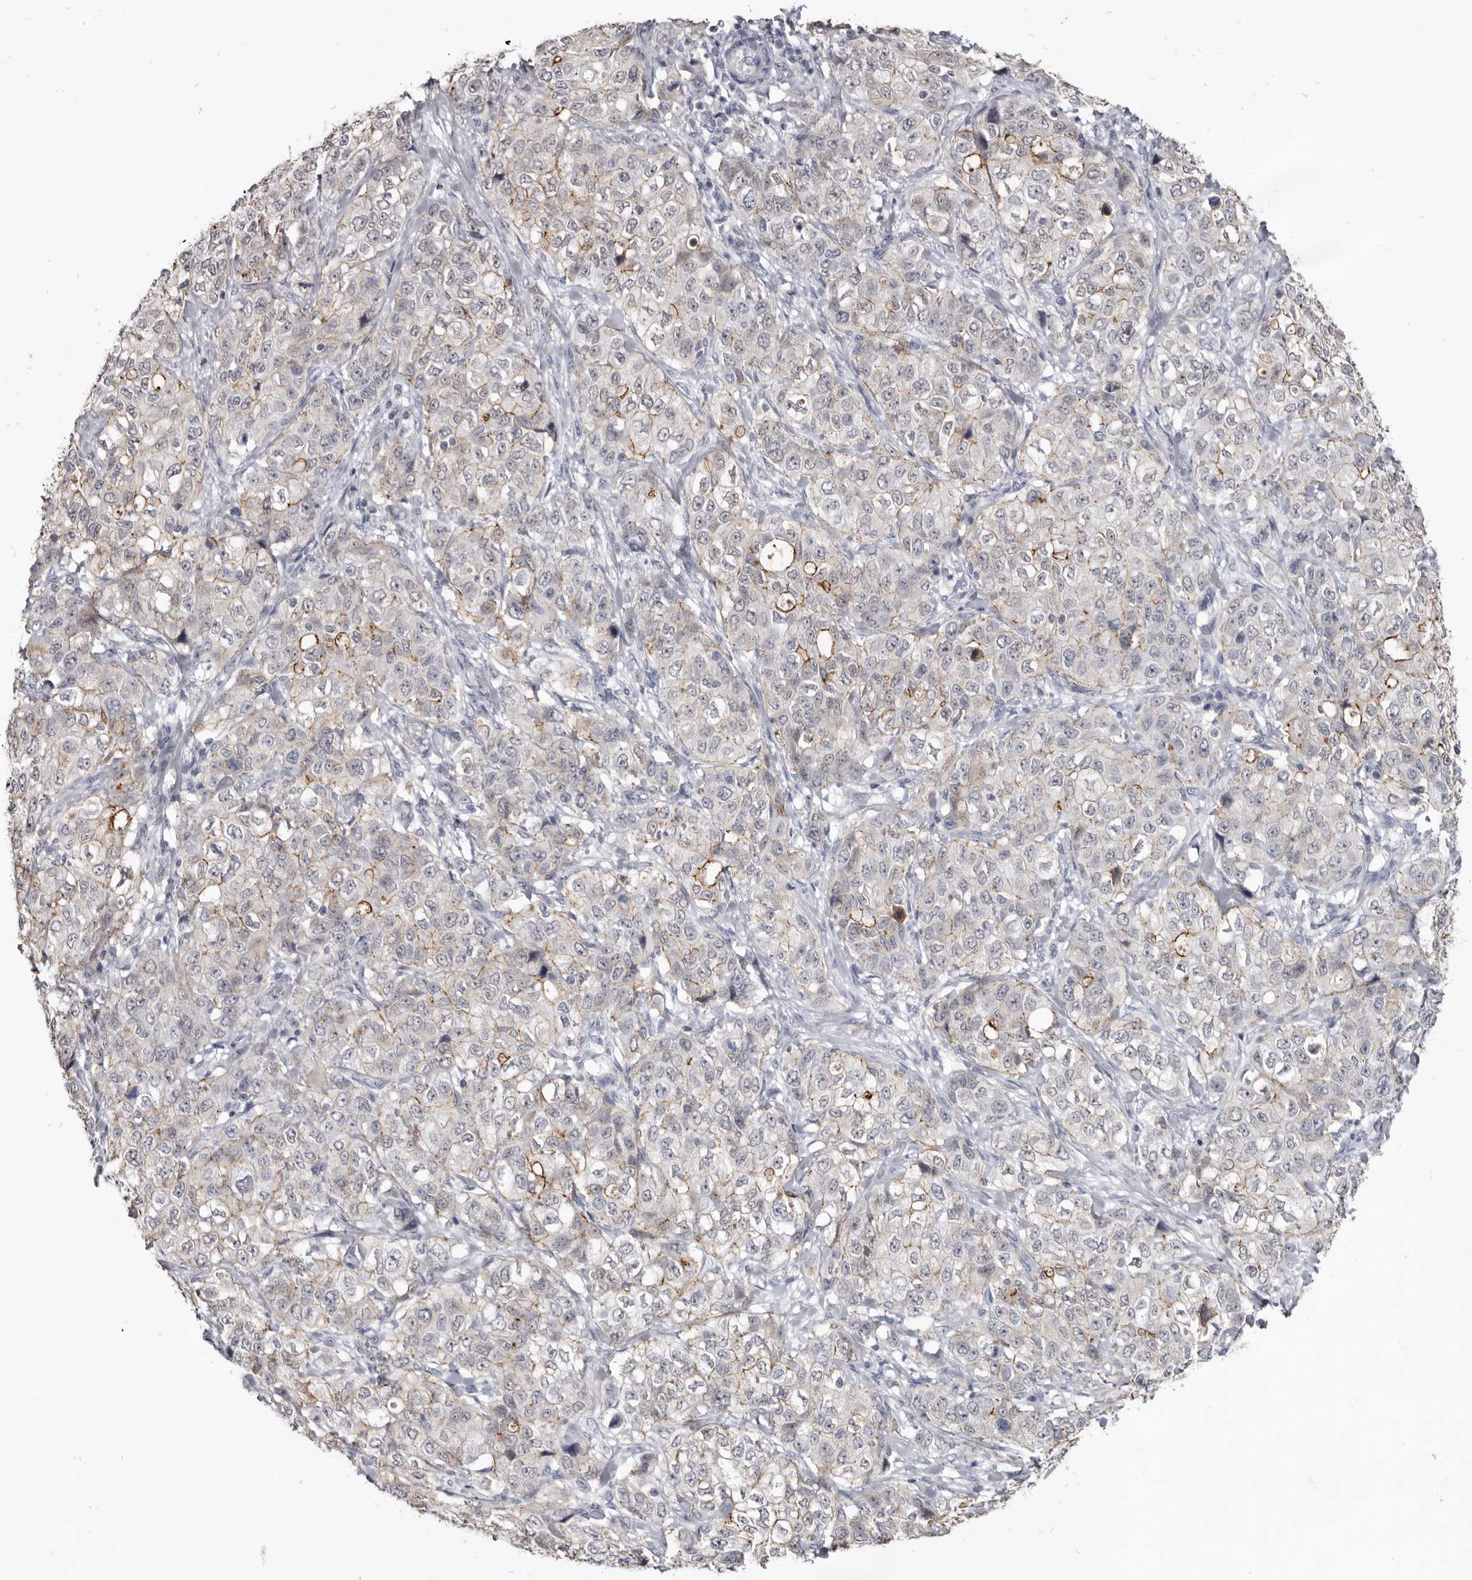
{"staining": {"intensity": "moderate", "quantity": "<25%", "location": "cytoplasmic/membranous"}, "tissue": "stomach cancer", "cell_type": "Tumor cells", "image_type": "cancer", "snomed": [{"axis": "morphology", "description": "Adenocarcinoma, NOS"}, {"axis": "topography", "description": "Stomach"}], "caption": "Stomach cancer (adenocarcinoma) stained with immunohistochemistry displays moderate cytoplasmic/membranous positivity in about <25% of tumor cells. (IHC, brightfield microscopy, high magnification).", "gene": "CGN", "patient": {"sex": "male", "age": 48}}